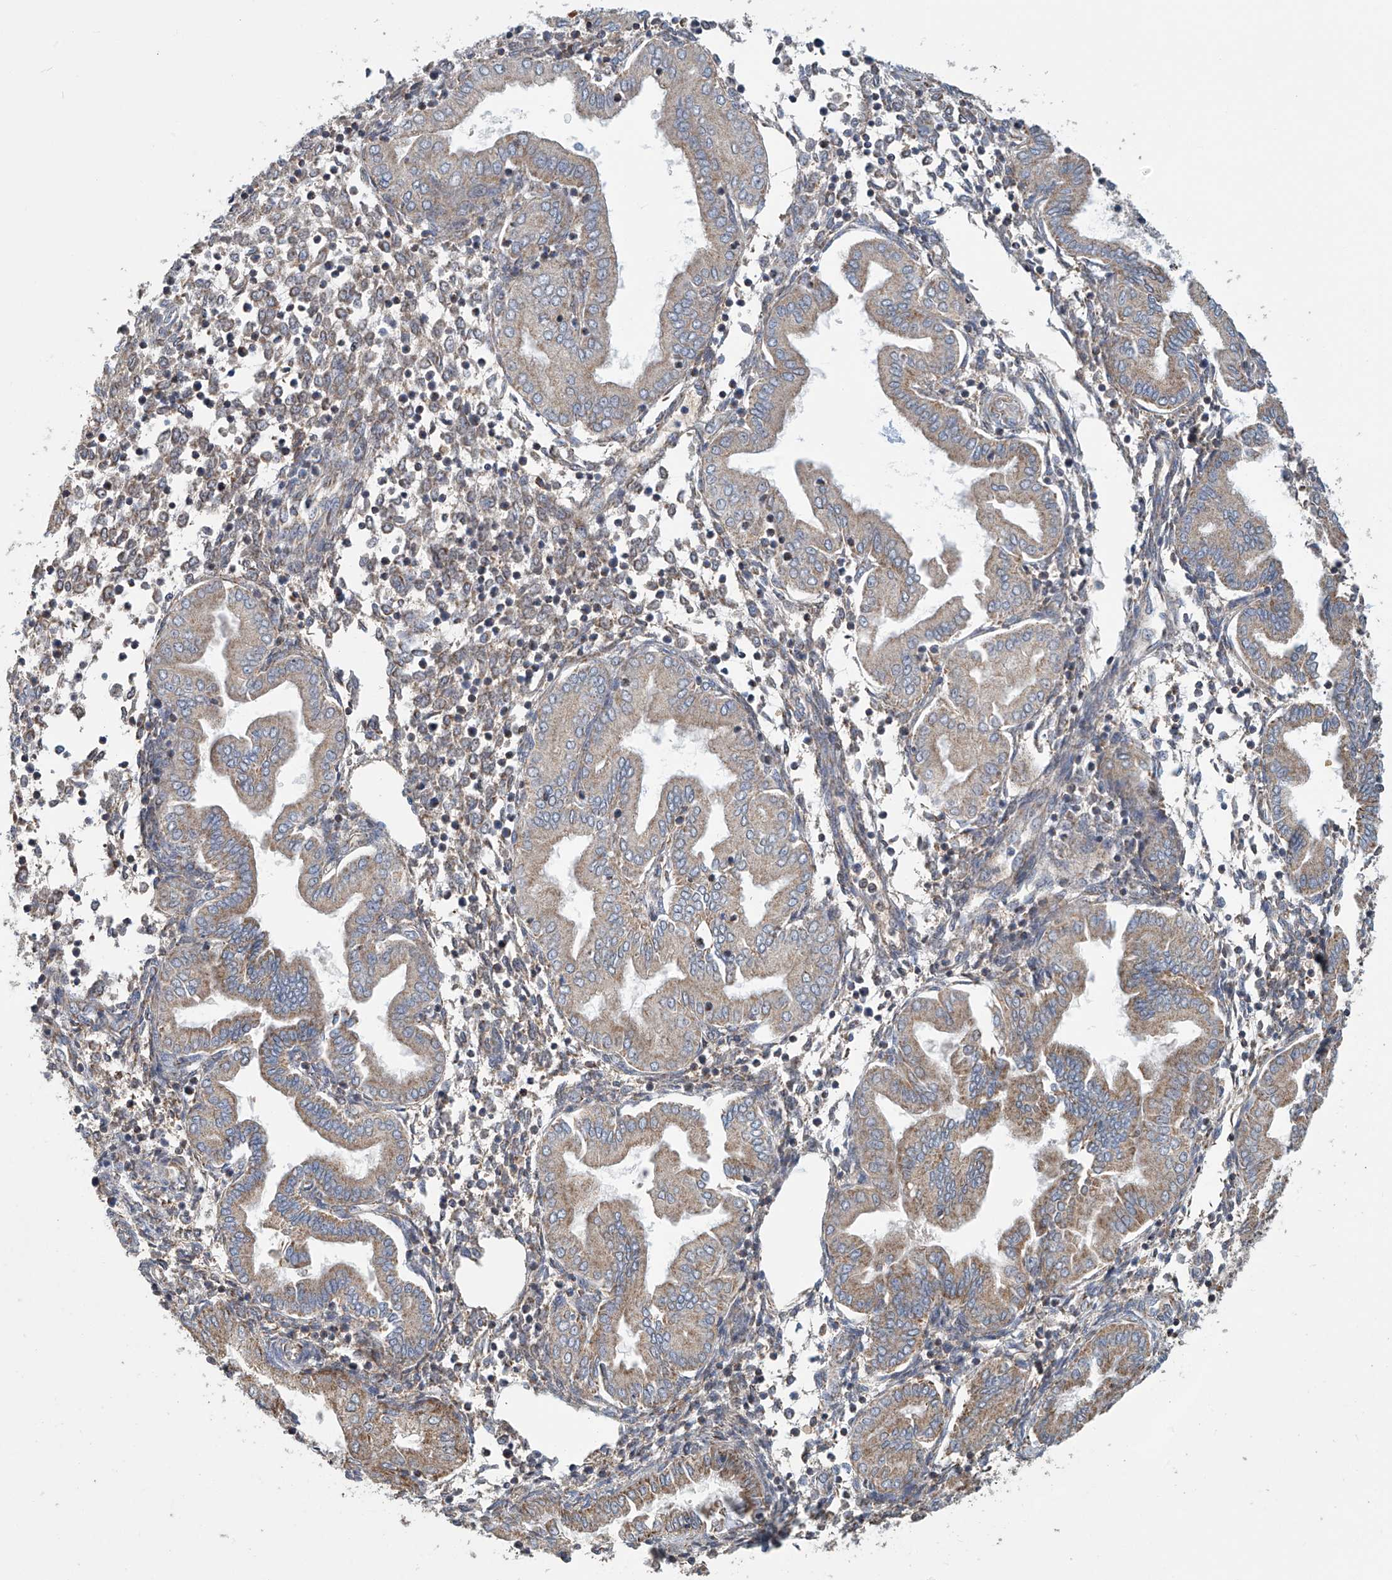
{"staining": {"intensity": "weak", "quantity": "25%-75%", "location": "cytoplasmic/membranous"}, "tissue": "endometrium", "cell_type": "Cells in endometrial stroma", "image_type": "normal", "snomed": [{"axis": "morphology", "description": "Normal tissue, NOS"}, {"axis": "topography", "description": "Endometrium"}], "caption": "Weak cytoplasmic/membranous protein positivity is seen in approximately 25%-75% of cells in endometrial stroma in endometrium. Immunohistochemistry stains the protein of interest in brown and the nuclei are stained blue.", "gene": "COMMD1", "patient": {"sex": "female", "age": 53}}